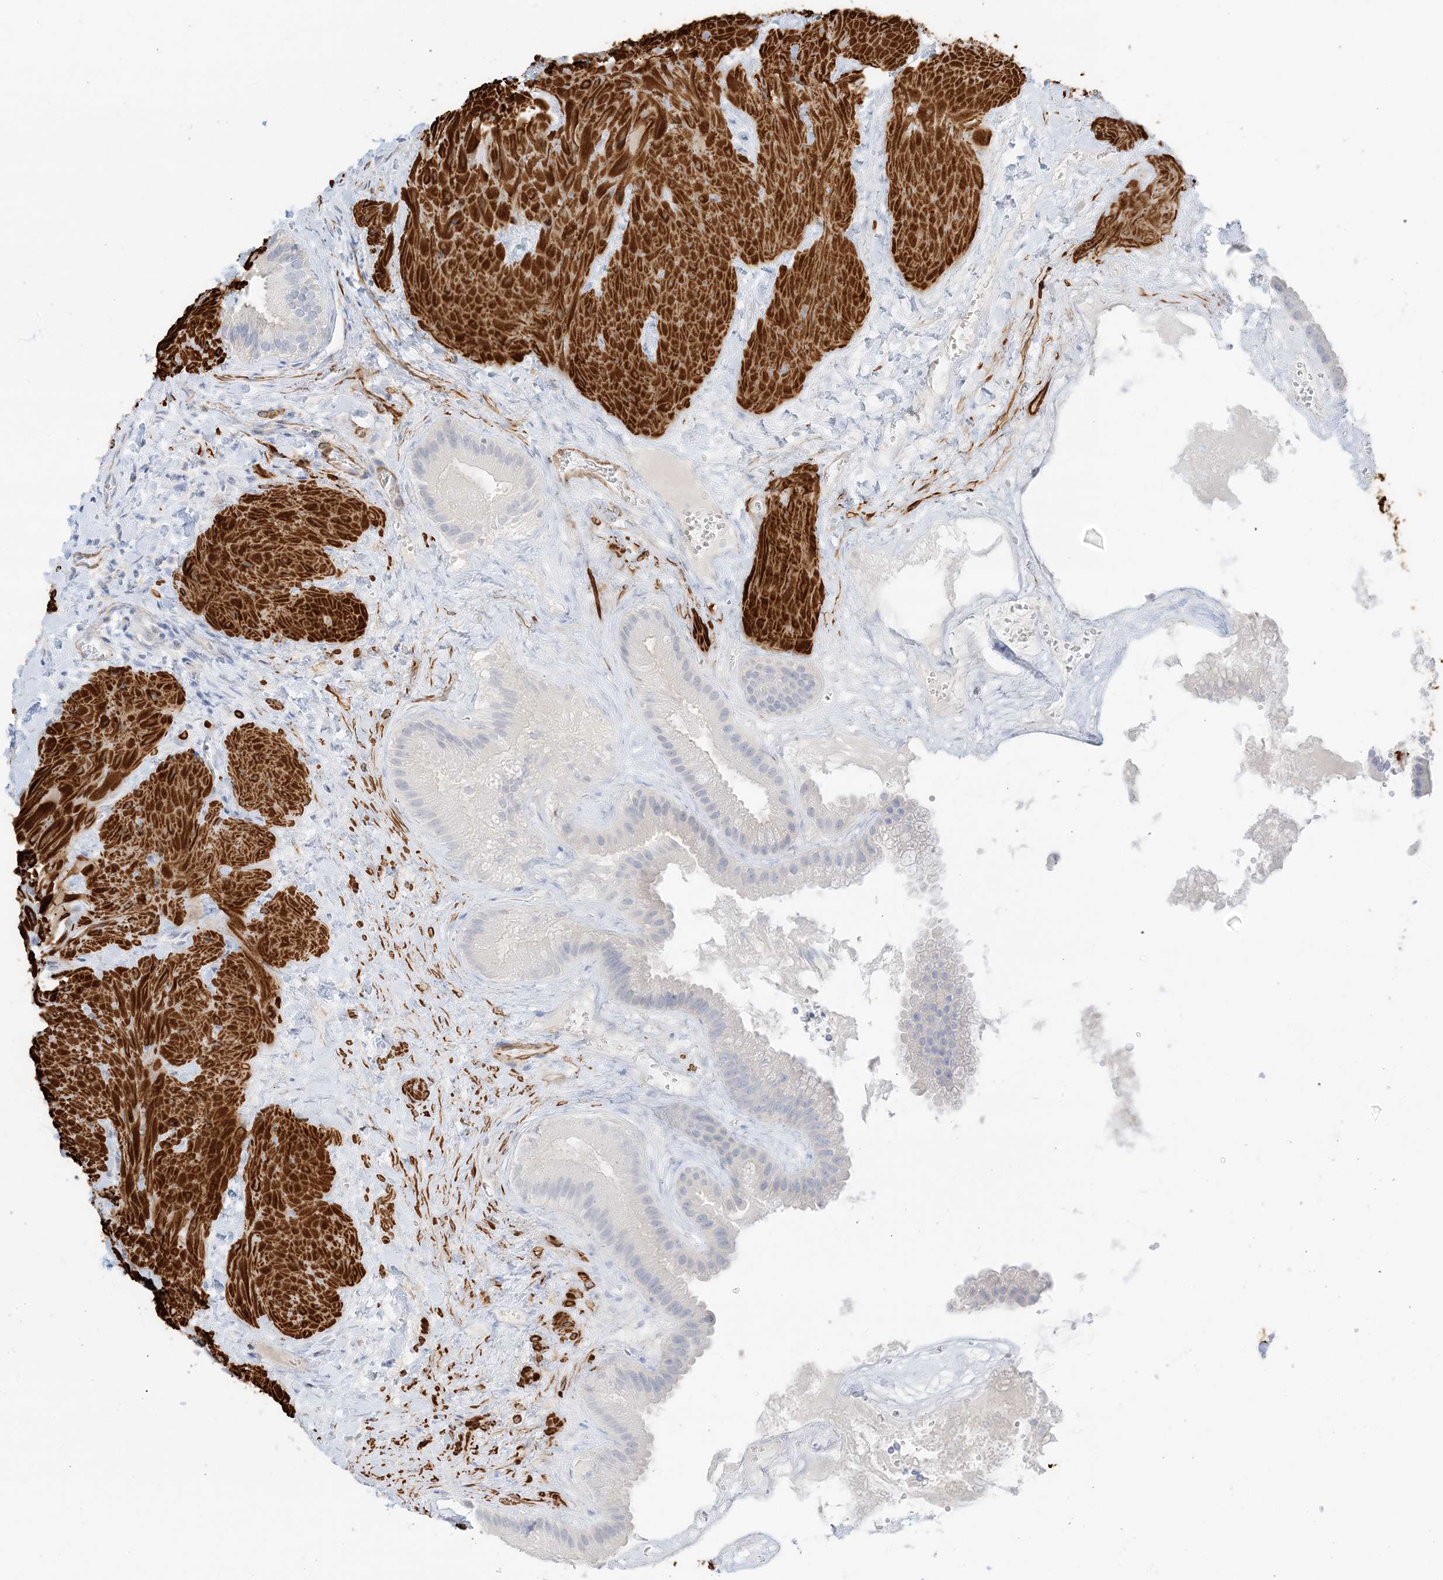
{"staining": {"intensity": "negative", "quantity": "none", "location": "none"}, "tissue": "gallbladder", "cell_type": "Glandular cells", "image_type": "normal", "snomed": [{"axis": "morphology", "description": "Normal tissue, NOS"}, {"axis": "topography", "description": "Gallbladder"}], "caption": "Histopathology image shows no significant protein staining in glandular cells of normal gallbladder. (Immunohistochemistry (ihc), brightfield microscopy, high magnification).", "gene": "SLC22A13", "patient": {"sex": "male", "age": 55}}